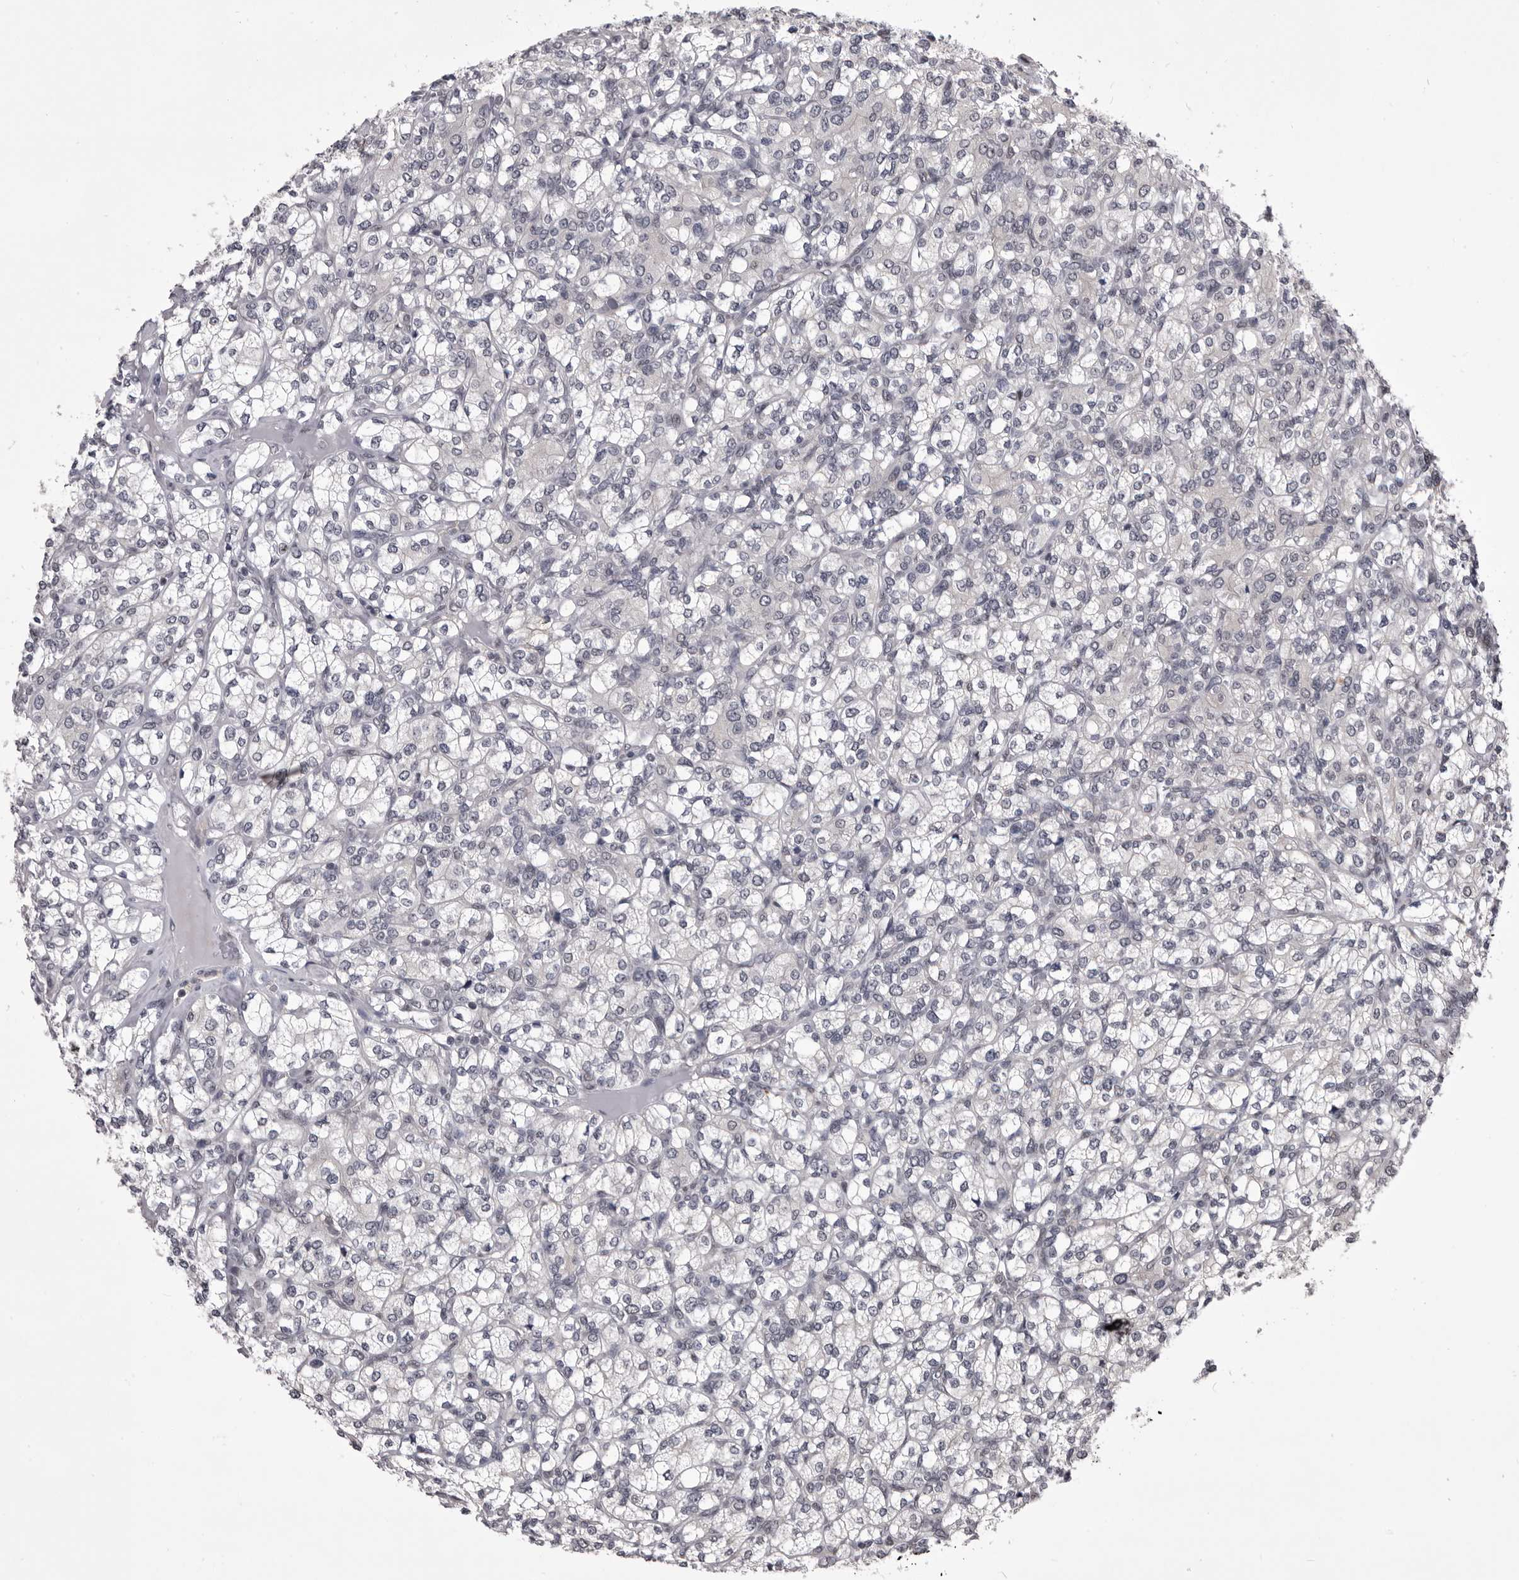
{"staining": {"intensity": "negative", "quantity": "none", "location": "none"}, "tissue": "renal cancer", "cell_type": "Tumor cells", "image_type": "cancer", "snomed": [{"axis": "morphology", "description": "Adenocarcinoma, NOS"}, {"axis": "topography", "description": "Kidney"}], "caption": "A high-resolution photomicrograph shows immunohistochemistry (IHC) staining of adenocarcinoma (renal), which reveals no significant staining in tumor cells.", "gene": "PRPF3", "patient": {"sex": "male", "age": 77}}